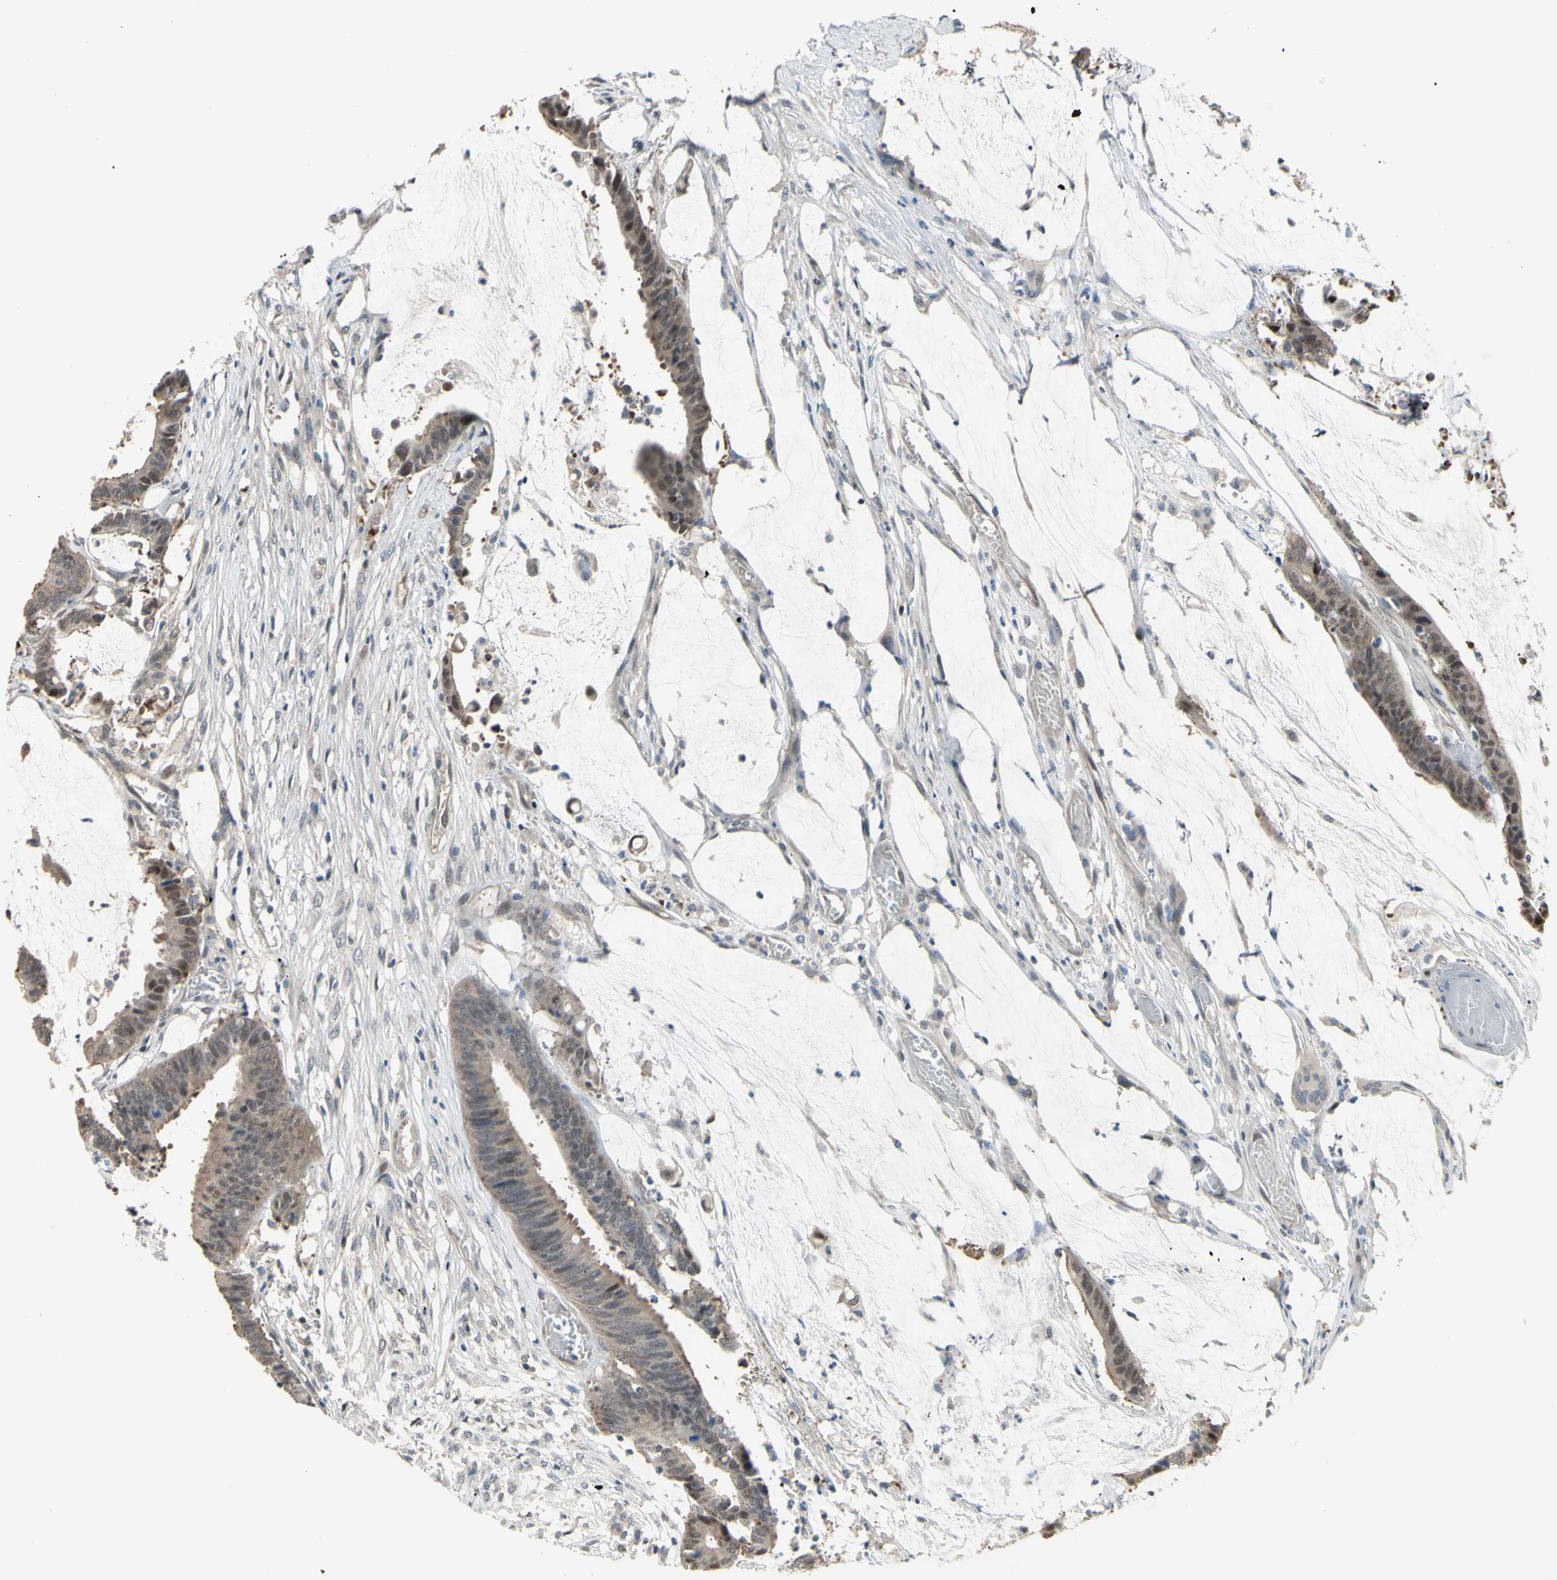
{"staining": {"intensity": "weak", "quantity": ">75%", "location": "cytoplasmic/membranous"}, "tissue": "colorectal cancer", "cell_type": "Tumor cells", "image_type": "cancer", "snomed": [{"axis": "morphology", "description": "Adenocarcinoma, NOS"}, {"axis": "topography", "description": "Rectum"}], "caption": "This is a photomicrograph of IHC staining of colorectal cancer, which shows weak positivity in the cytoplasmic/membranous of tumor cells.", "gene": "HSPA4", "patient": {"sex": "female", "age": 66}}